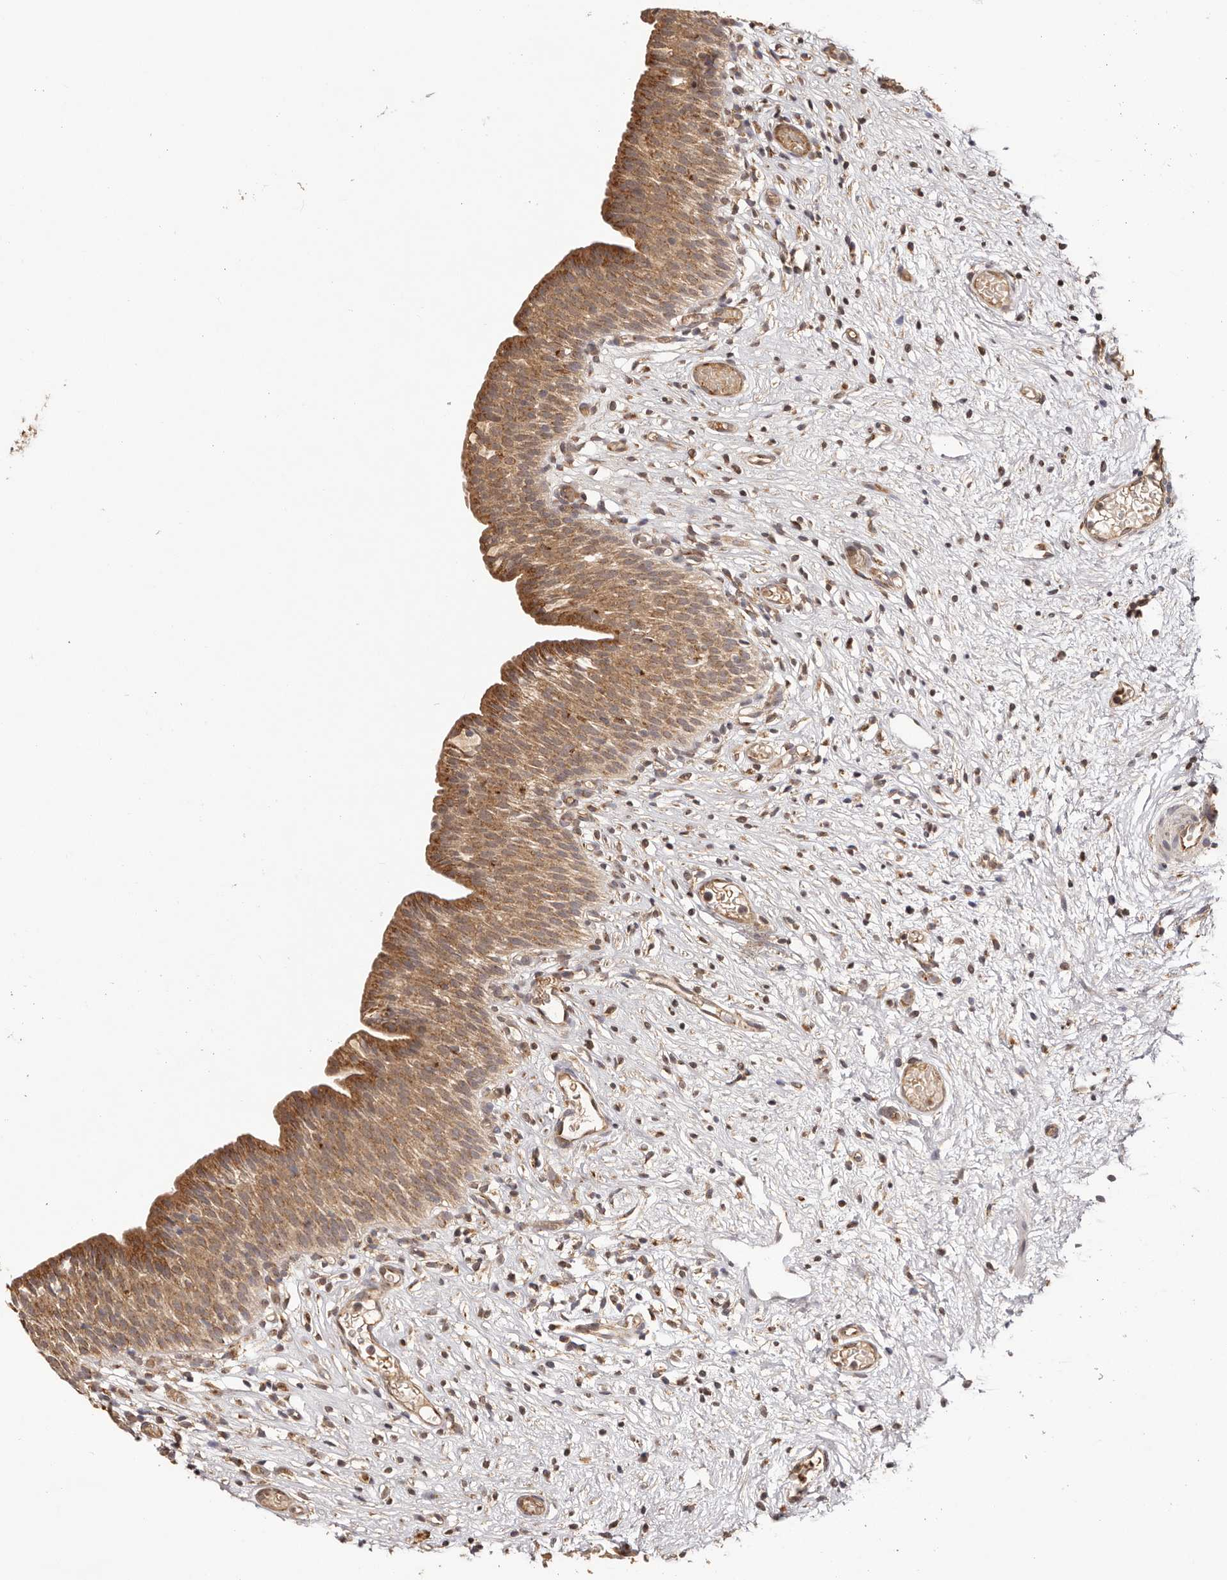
{"staining": {"intensity": "moderate", "quantity": ">75%", "location": "cytoplasmic/membranous"}, "tissue": "urinary bladder", "cell_type": "Urothelial cells", "image_type": "normal", "snomed": [{"axis": "morphology", "description": "Transitional cell carcinoma in-situ"}, {"axis": "topography", "description": "Urinary bladder"}], "caption": "DAB (3,3'-diaminobenzidine) immunohistochemical staining of unremarkable urinary bladder displays moderate cytoplasmic/membranous protein expression in about >75% of urothelial cells.", "gene": "UBR2", "patient": {"sex": "male", "age": 74}}